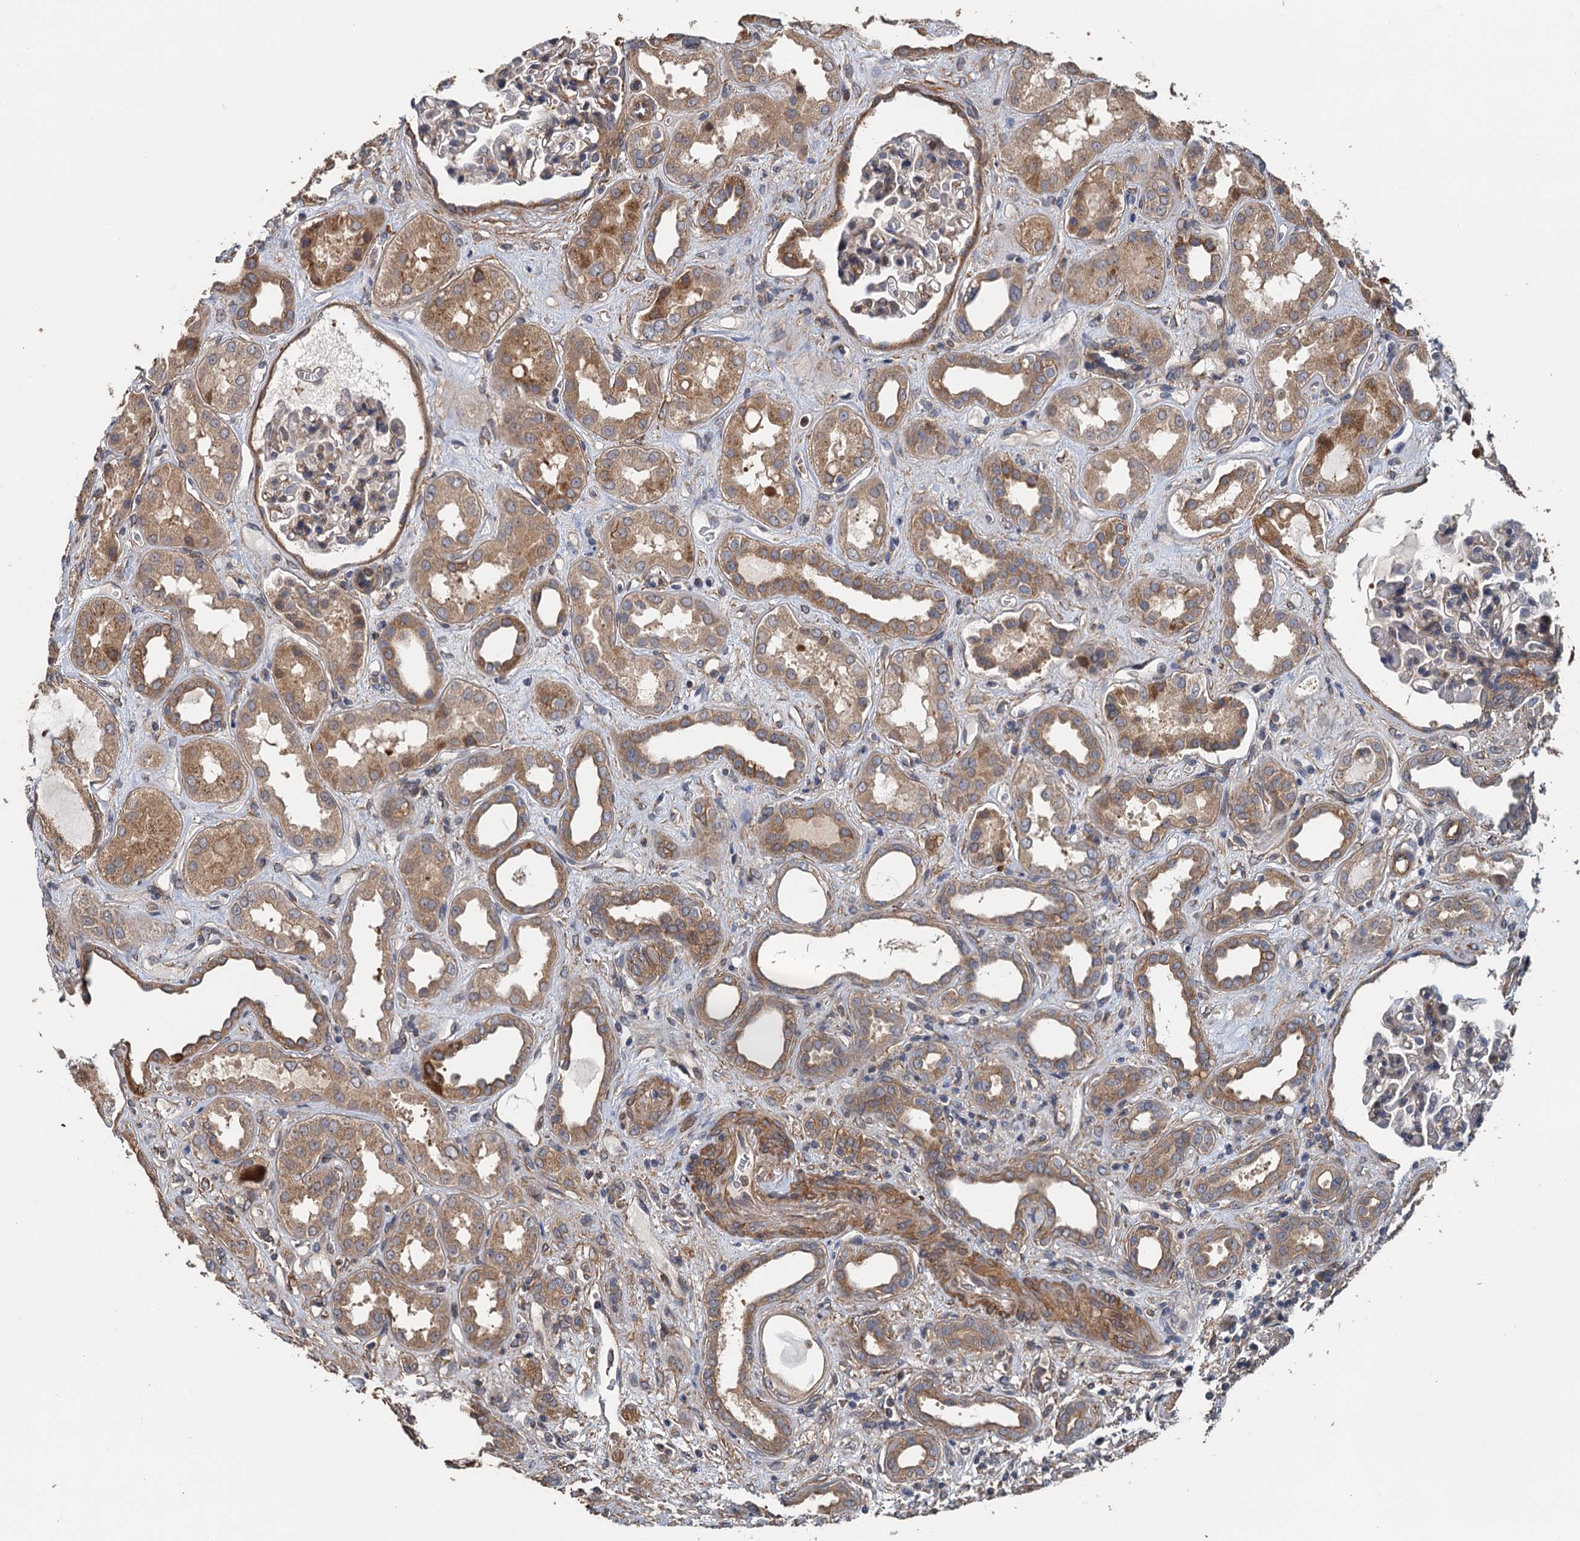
{"staining": {"intensity": "weak", "quantity": "<25%", "location": "cytoplasmic/membranous"}, "tissue": "kidney", "cell_type": "Cells in glomeruli", "image_type": "normal", "snomed": [{"axis": "morphology", "description": "Normal tissue, NOS"}, {"axis": "topography", "description": "Kidney"}], "caption": "Immunohistochemical staining of unremarkable human kidney demonstrates no significant positivity in cells in glomeruli.", "gene": "MEAK7", "patient": {"sex": "male", "age": 59}}